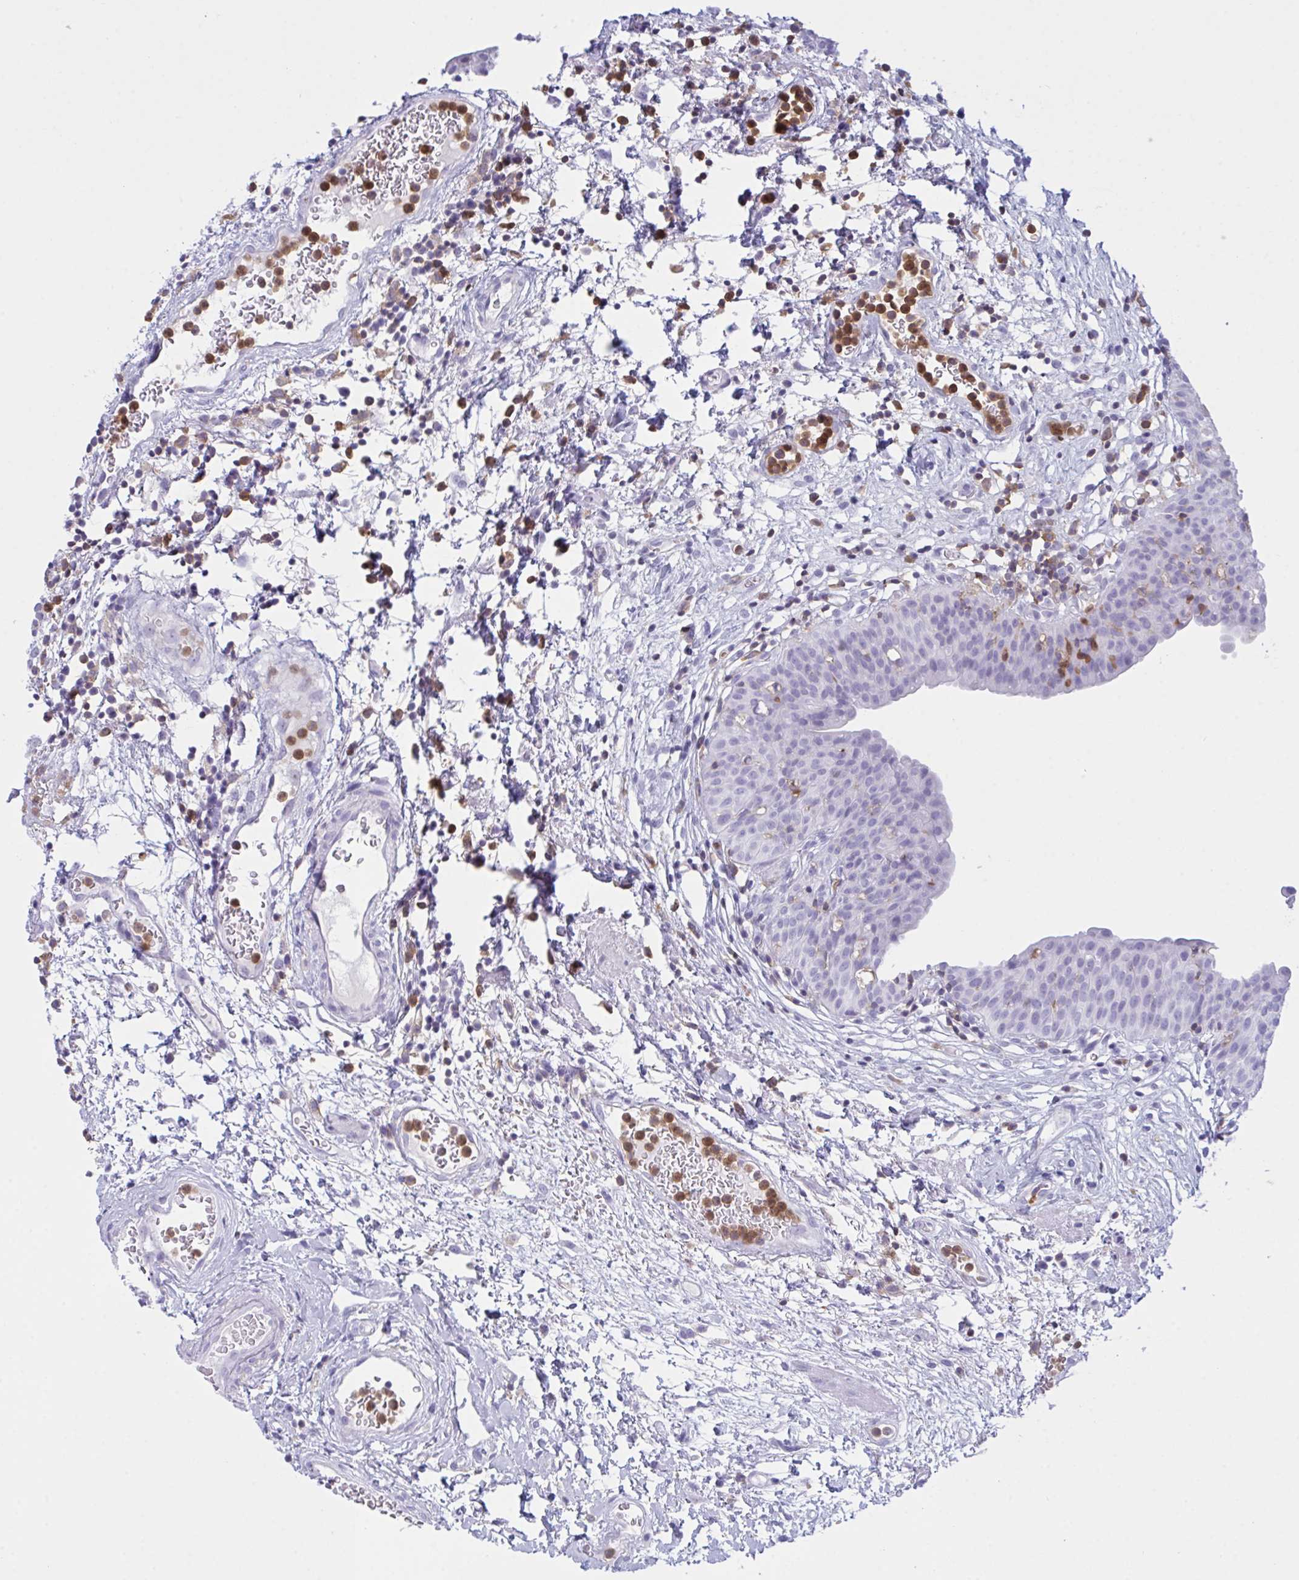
{"staining": {"intensity": "negative", "quantity": "none", "location": "none"}, "tissue": "urinary bladder", "cell_type": "Urothelial cells", "image_type": "normal", "snomed": [{"axis": "morphology", "description": "Normal tissue, NOS"}, {"axis": "morphology", "description": "Inflammation, NOS"}, {"axis": "topography", "description": "Urinary bladder"}], "caption": "Immunohistochemistry (IHC) photomicrograph of benign human urinary bladder stained for a protein (brown), which reveals no staining in urothelial cells. (Brightfield microscopy of DAB (3,3'-diaminobenzidine) immunohistochemistry (IHC) at high magnification).", "gene": "MYO1F", "patient": {"sex": "male", "age": 57}}